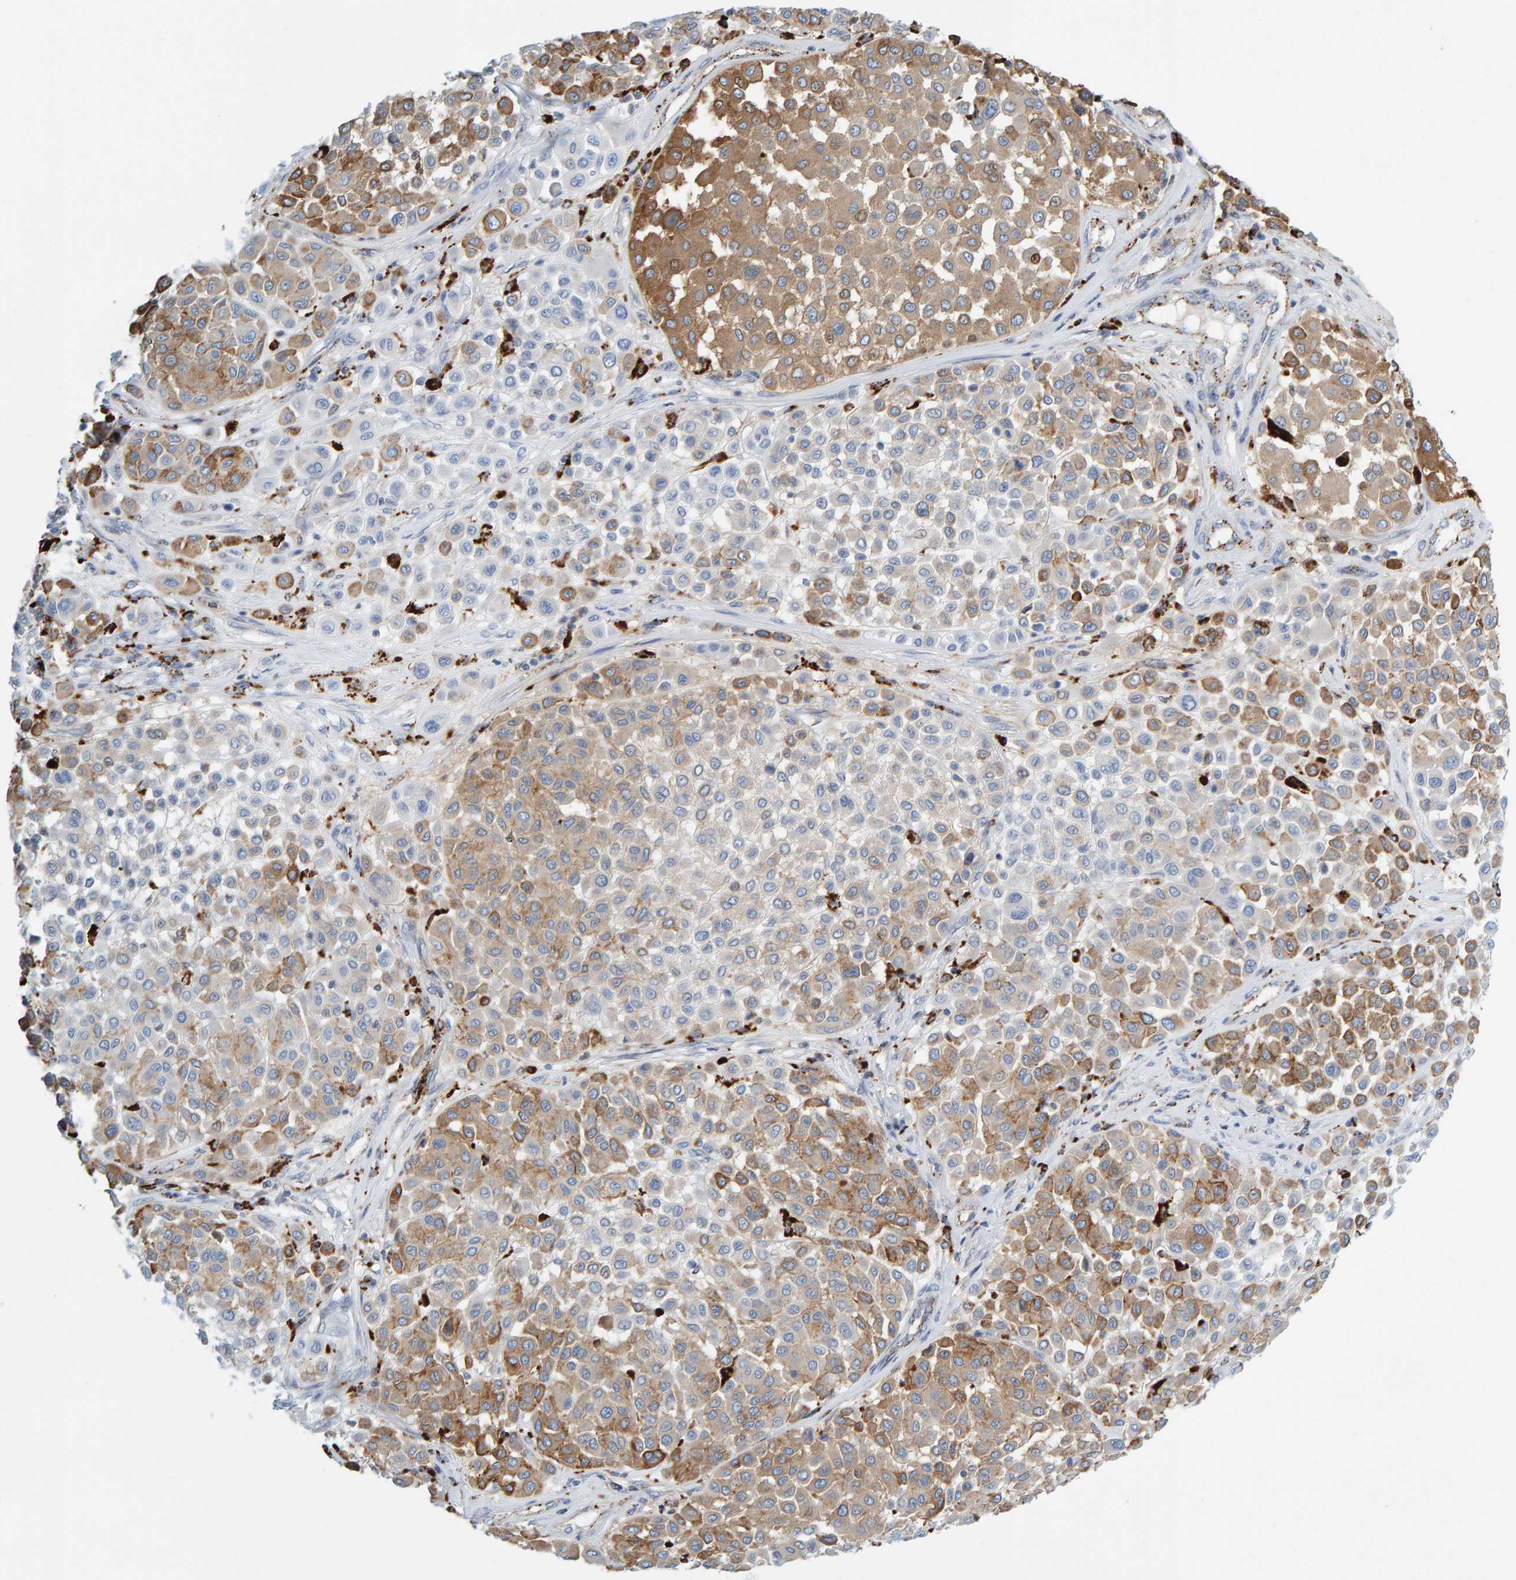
{"staining": {"intensity": "moderate", "quantity": "25%-75%", "location": "cytoplasmic/membranous"}, "tissue": "melanoma", "cell_type": "Tumor cells", "image_type": "cancer", "snomed": [{"axis": "morphology", "description": "Malignant melanoma, Metastatic site"}, {"axis": "topography", "description": "Soft tissue"}], "caption": "Melanoma was stained to show a protein in brown. There is medium levels of moderate cytoplasmic/membranous staining in approximately 25%-75% of tumor cells.", "gene": "BIN3", "patient": {"sex": "male", "age": 41}}